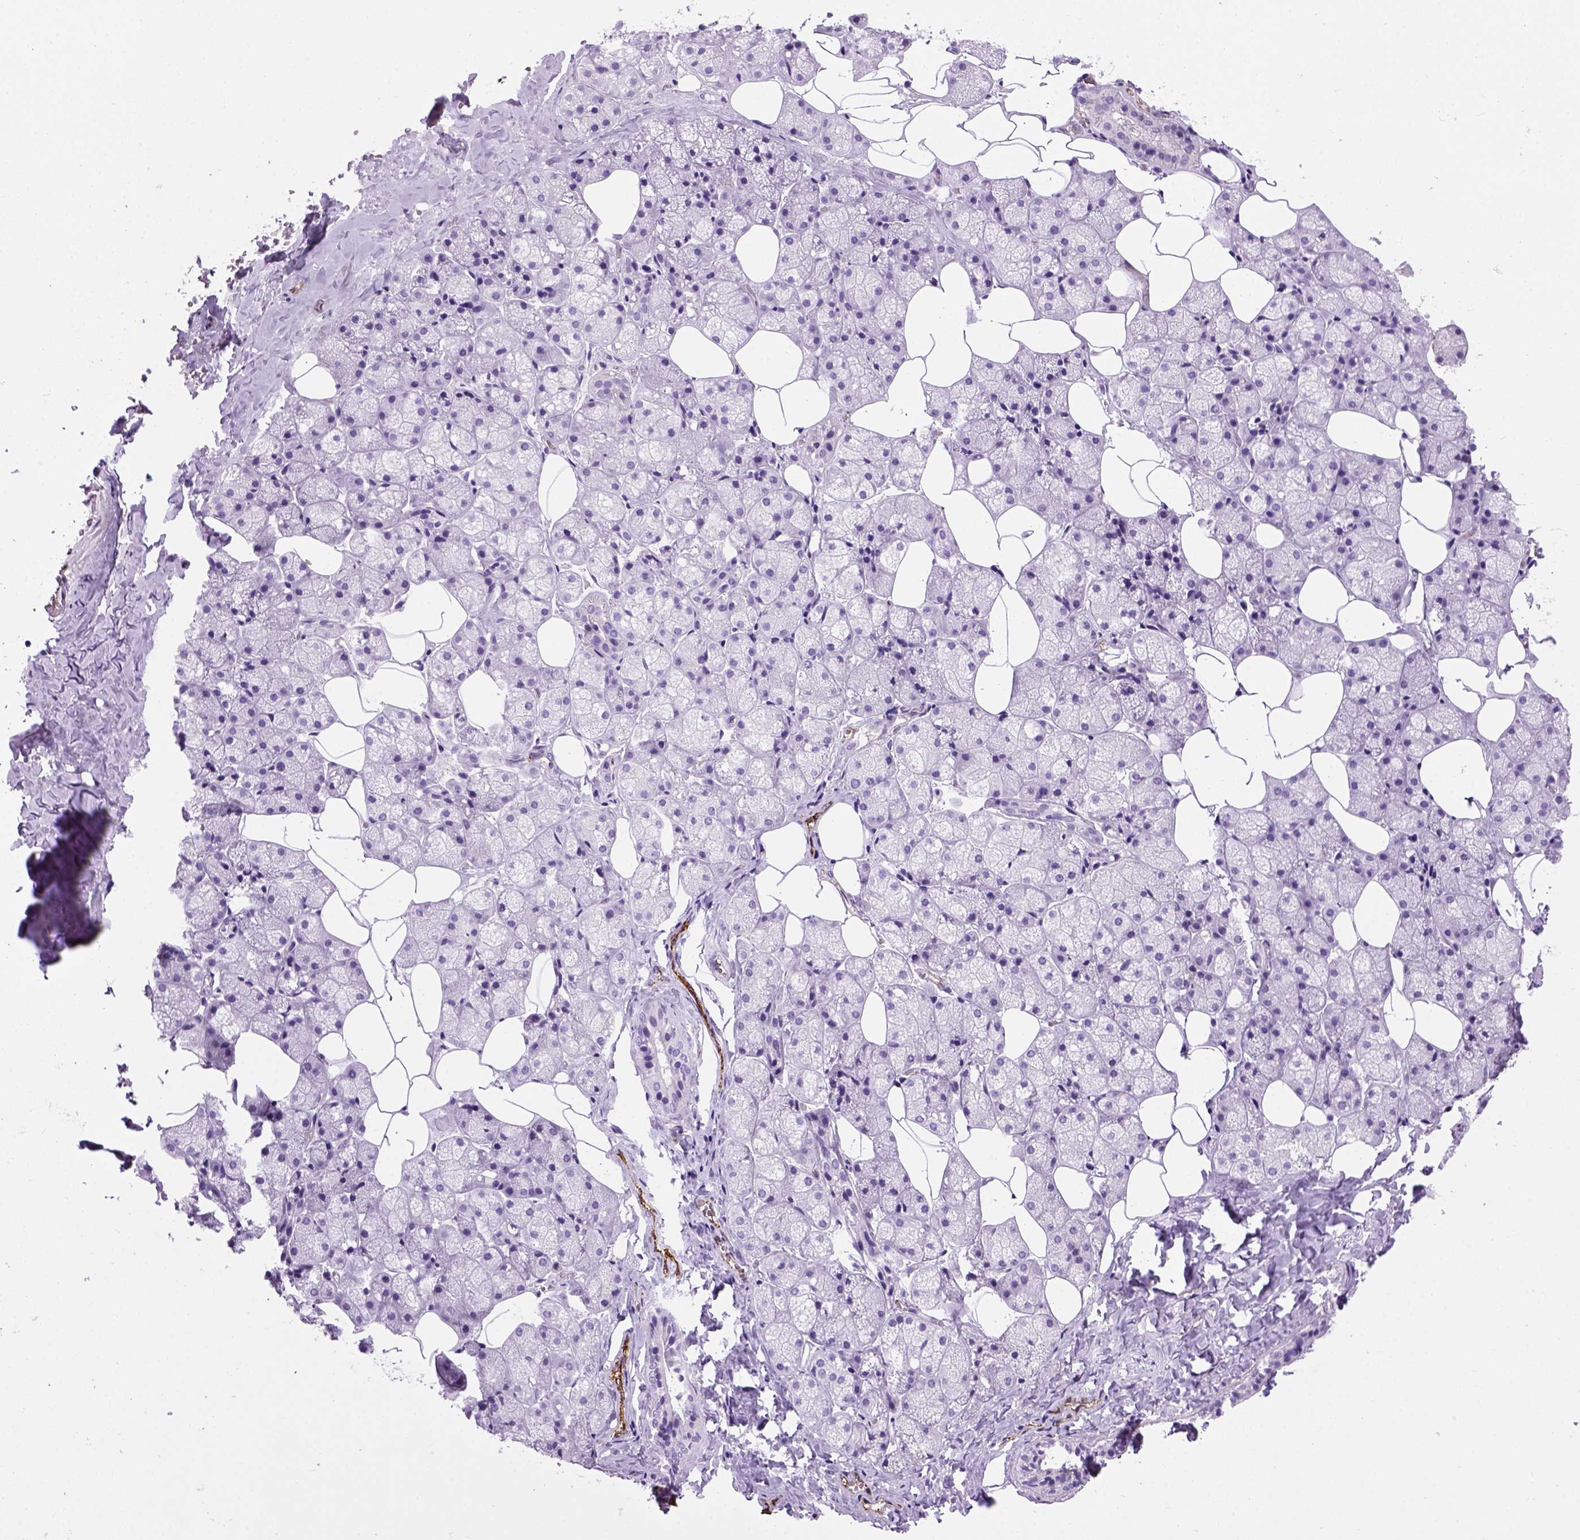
{"staining": {"intensity": "negative", "quantity": "none", "location": "none"}, "tissue": "salivary gland", "cell_type": "Glandular cells", "image_type": "normal", "snomed": [{"axis": "morphology", "description": "Normal tissue, NOS"}, {"axis": "topography", "description": "Salivary gland"}], "caption": "Immunohistochemistry (IHC) histopathology image of normal salivary gland: human salivary gland stained with DAB demonstrates no significant protein staining in glandular cells.", "gene": "VWF", "patient": {"sex": "male", "age": 38}}